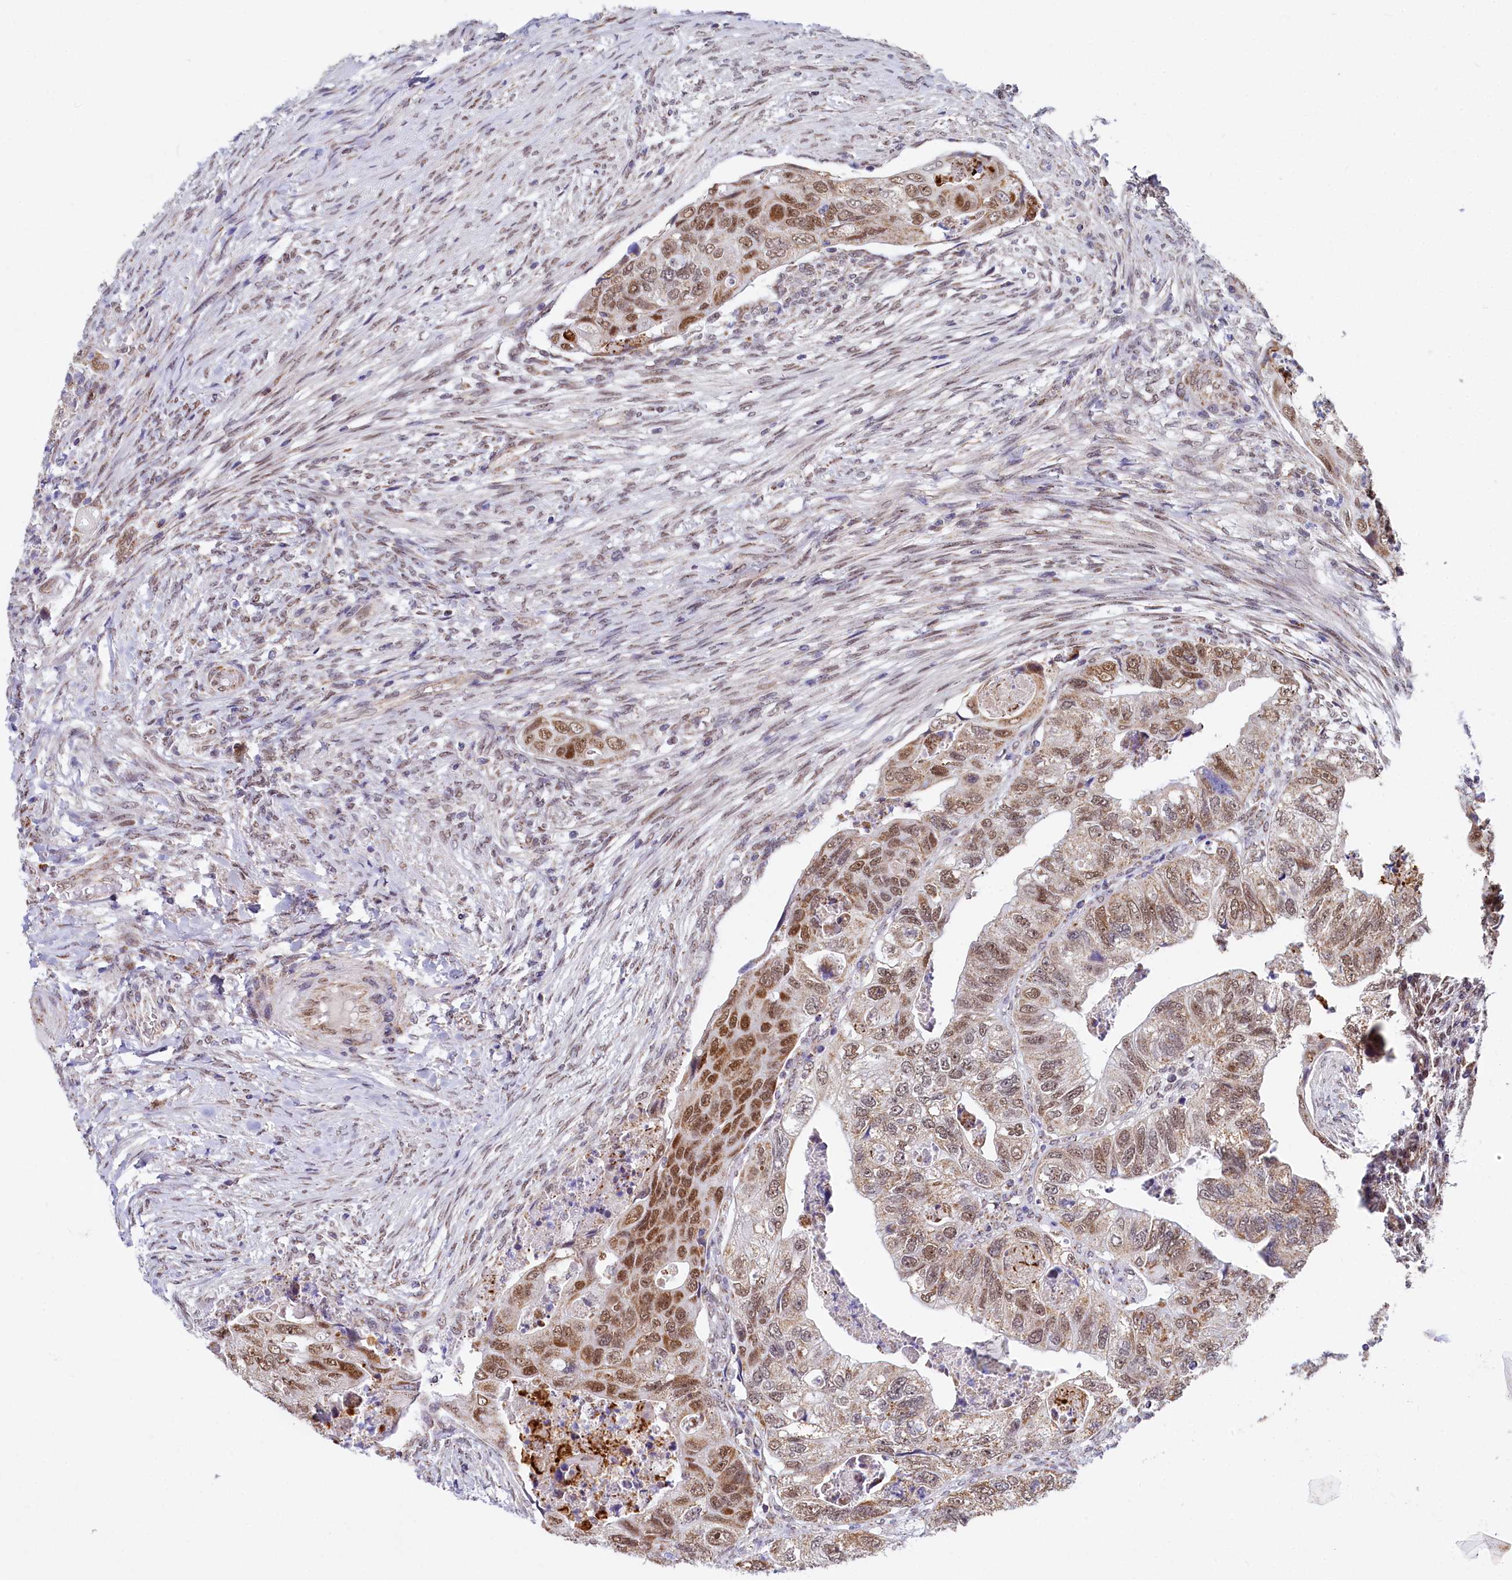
{"staining": {"intensity": "moderate", "quantity": ">75%", "location": "cytoplasmic/membranous,nuclear"}, "tissue": "colorectal cancer", "cell_type": "Tumor cells", "image_type": "cancer", "snomed": [{"axis": "morphology", "description": "Adenocarcinoma, NOS"}, {"axis": "topography", "description": "Rectum"}], "caption": "IHC micrograph of human colorectal cancer stained for a protein (brown), which shows medium levels of moderate cytoplasmic/membranous and nuclear positivity in approximately >75% of tumor cells.", "gene": "MORN3", "patient": {"sex": "male", "age": 63}}